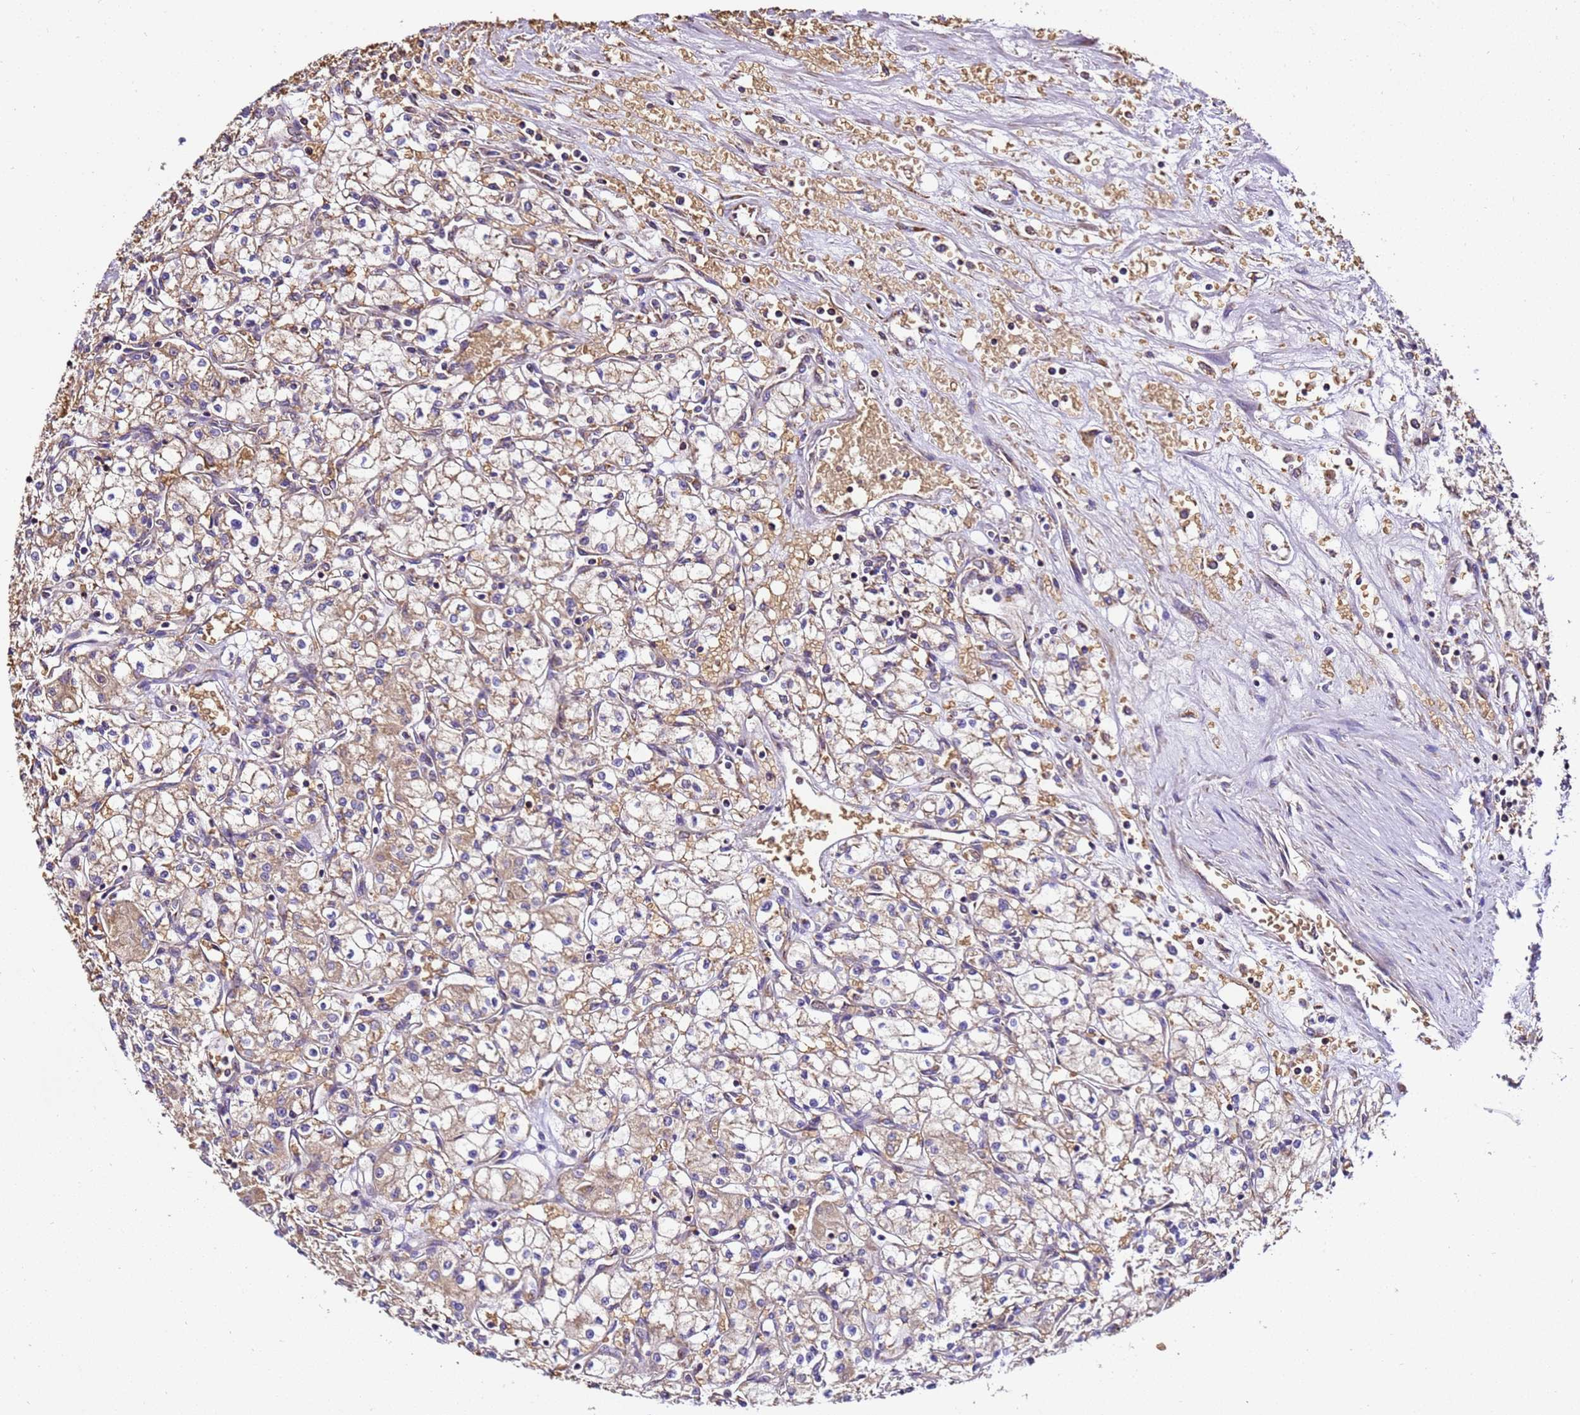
{"staining": {"intensity": "weak", "quantity": "25%-75%", "location": "cytoplasmic/membranous"}, "tissue": "renal cancer", "cell_type": "Tumor cells", "image_type": "cancer", "snomed": [{"axis": "morphology", "description": "Adenocarcinoma, NOS"}, {"axis": "topography", "description": "Kidney"}], "caption": "Protein staining displays weak cytoplasmic/membranous staining in about 25%-75% of tumor cells in renal cancer (adenocarcinoma).", "gene": "LRRIQ1", "patient": {"sex": "male", "age": 59}}